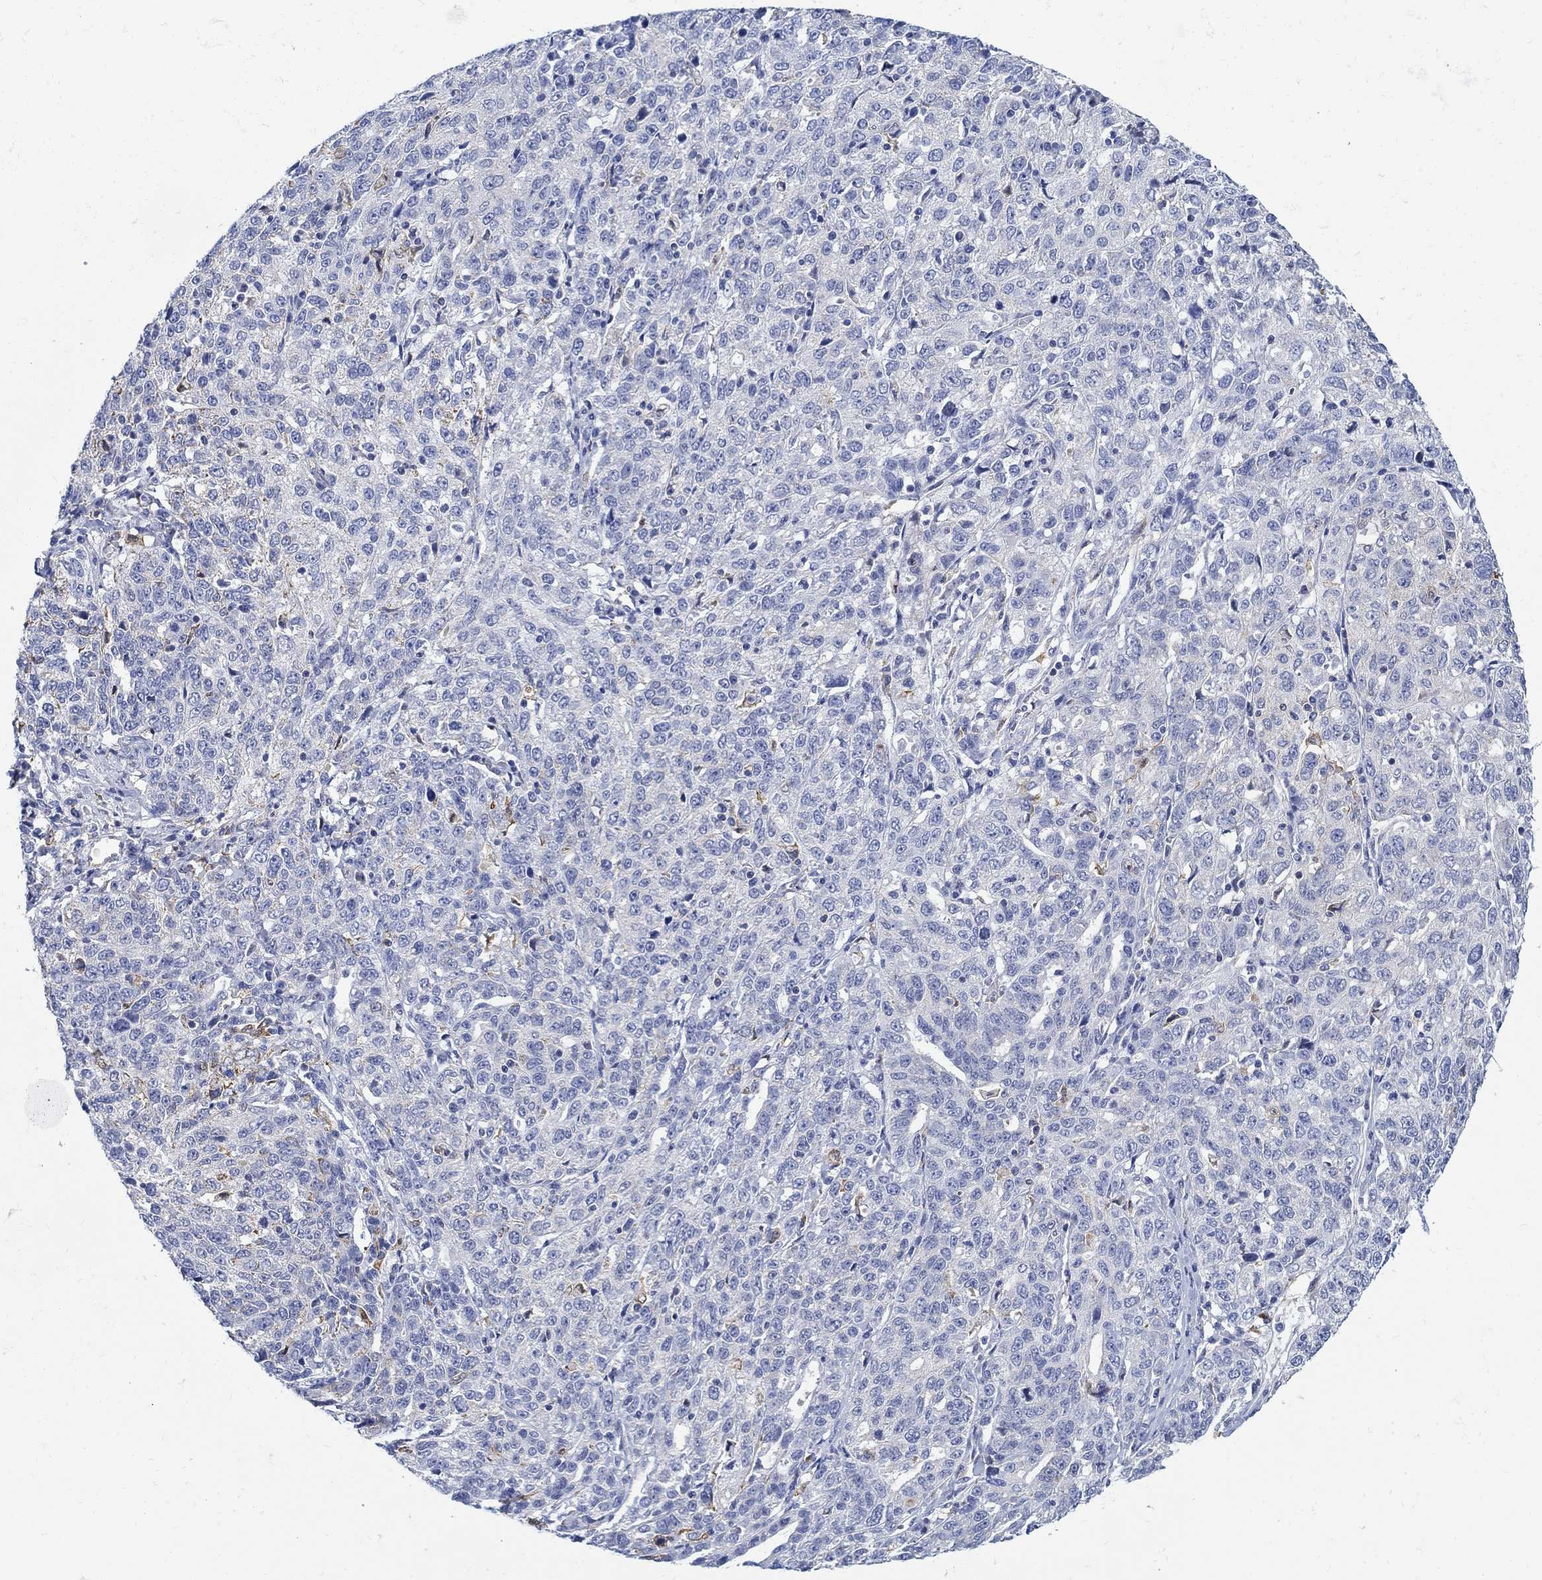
{"staining": {"intensity": "negative", "quantity": "none", "location": "none"}, "tissue": "ovarian cancer", "cell_type": "Tumor cells", "image_type": "cancer", "snomed": [{"axis": "morphology", "description": "Cystadenocarcinoma, serous, NOS"}, {"axis": "topography", "description": "Ovary"}], "caption": "Ovarian cancer (serous cystadenocarcinoma) was stained to show a protein in brown. There is no significant positivity in tumor cells. The staining was performed using DAB (3,3'-diaminobenzidine) to visualize the protein expression in brown, while the nuclei were stained in blue with hematoxylin (Magnification: 20x).", "gene": "PHF21B", "patient": {"sex": "female", "age": 71}}